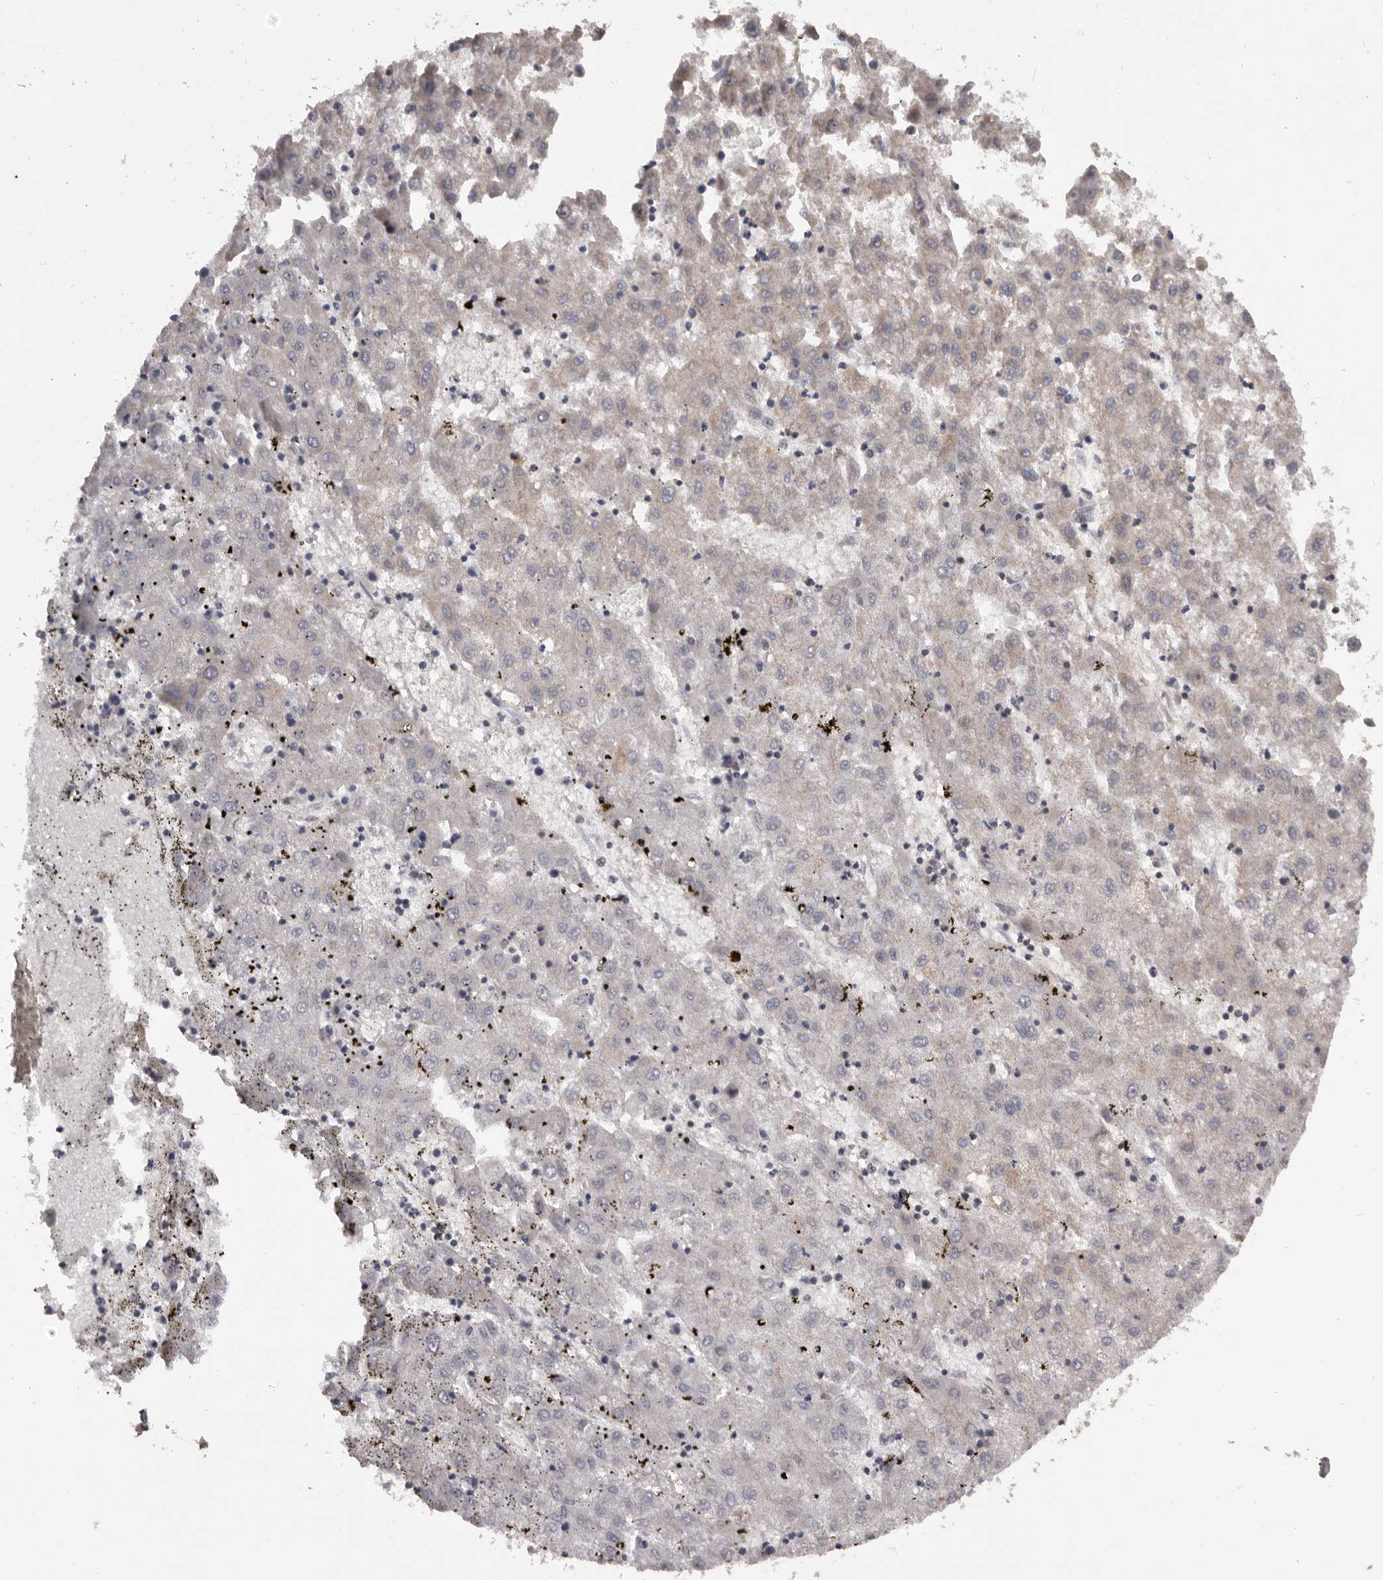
{"staining": {"intensity": "weak", "quantity": "<25%", "location": "cytoplasmic/membranous"}, "tissue": "liver cancer", "cell_type": "Tumor cells", "image_type": "cancer", "snomed": [{"axis": "morphology", "description": "Carcinoma, Hepatocellular, NOS"}, {"axis": "topography", "description": "Liver"}], "caption": "High power microscopy micrograph of an IHC histopathology image of liver hepatocellular carcinoma, revealing no significant positivity in tumor cells.", "gene": "ADAMTS2", "patient": {"sex": "male", "age": 72}}